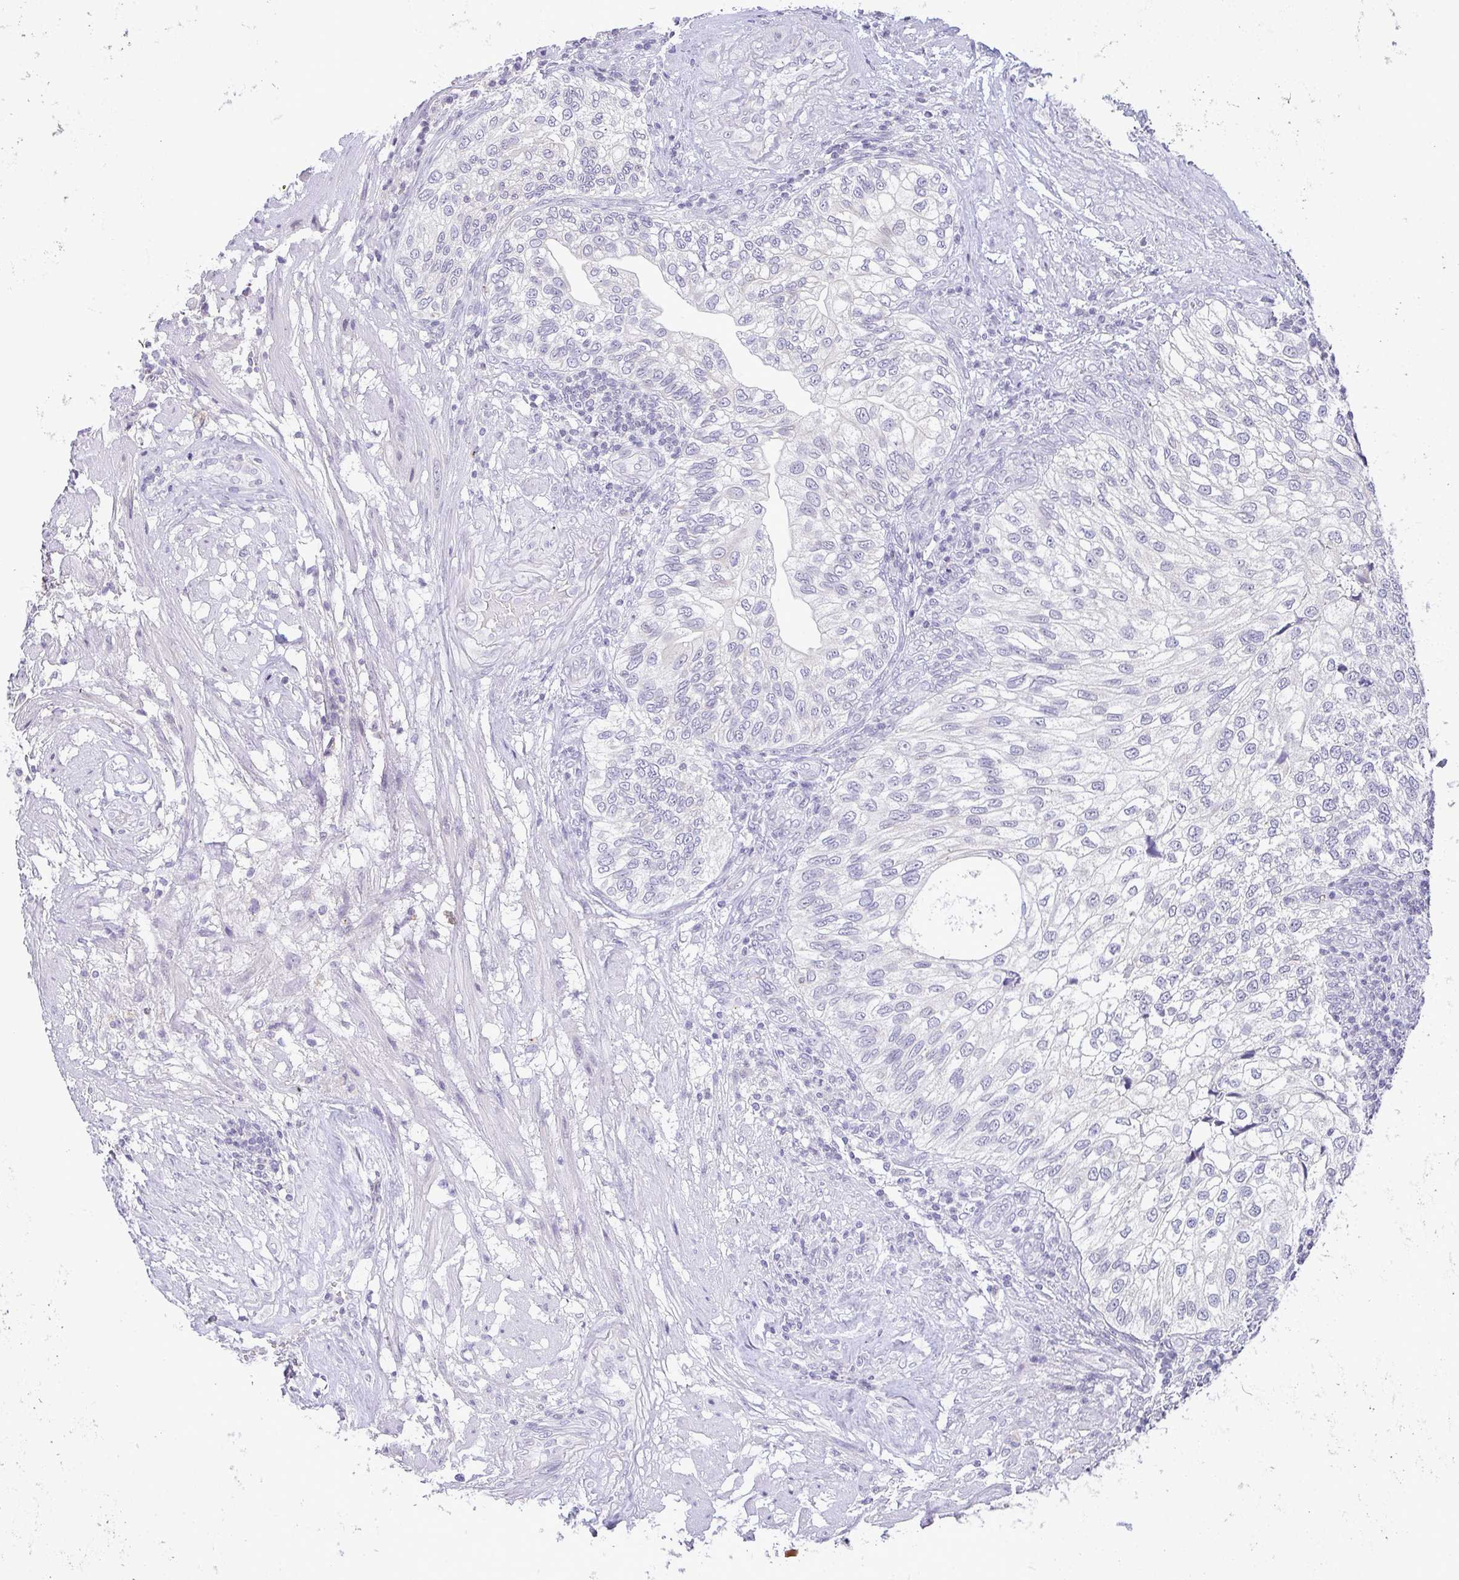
{"staining": {"intensity": "negative", "quantity": "none", "location": "none"}, "tissue": "urothelial cancer", "cell_type": "Tumor cells", "image_type": "cancer", "snomed": [{"axis": "morphology", "description": "Urothelial carcinoma, NOS"}, {"axis": "topography", "description": "Urinary bladder"}], "caption": "Histopathology image shows no significant protein expression in tumor cells of urothelial cancer. (Stains: DAB immunohistochemistry (IHC) with hematoxylin counter stain, Microscopy: brightfield microscopy at high magnification).", "gene": "CACNA1S", "patient": {"sex": "male", "age": 87}}